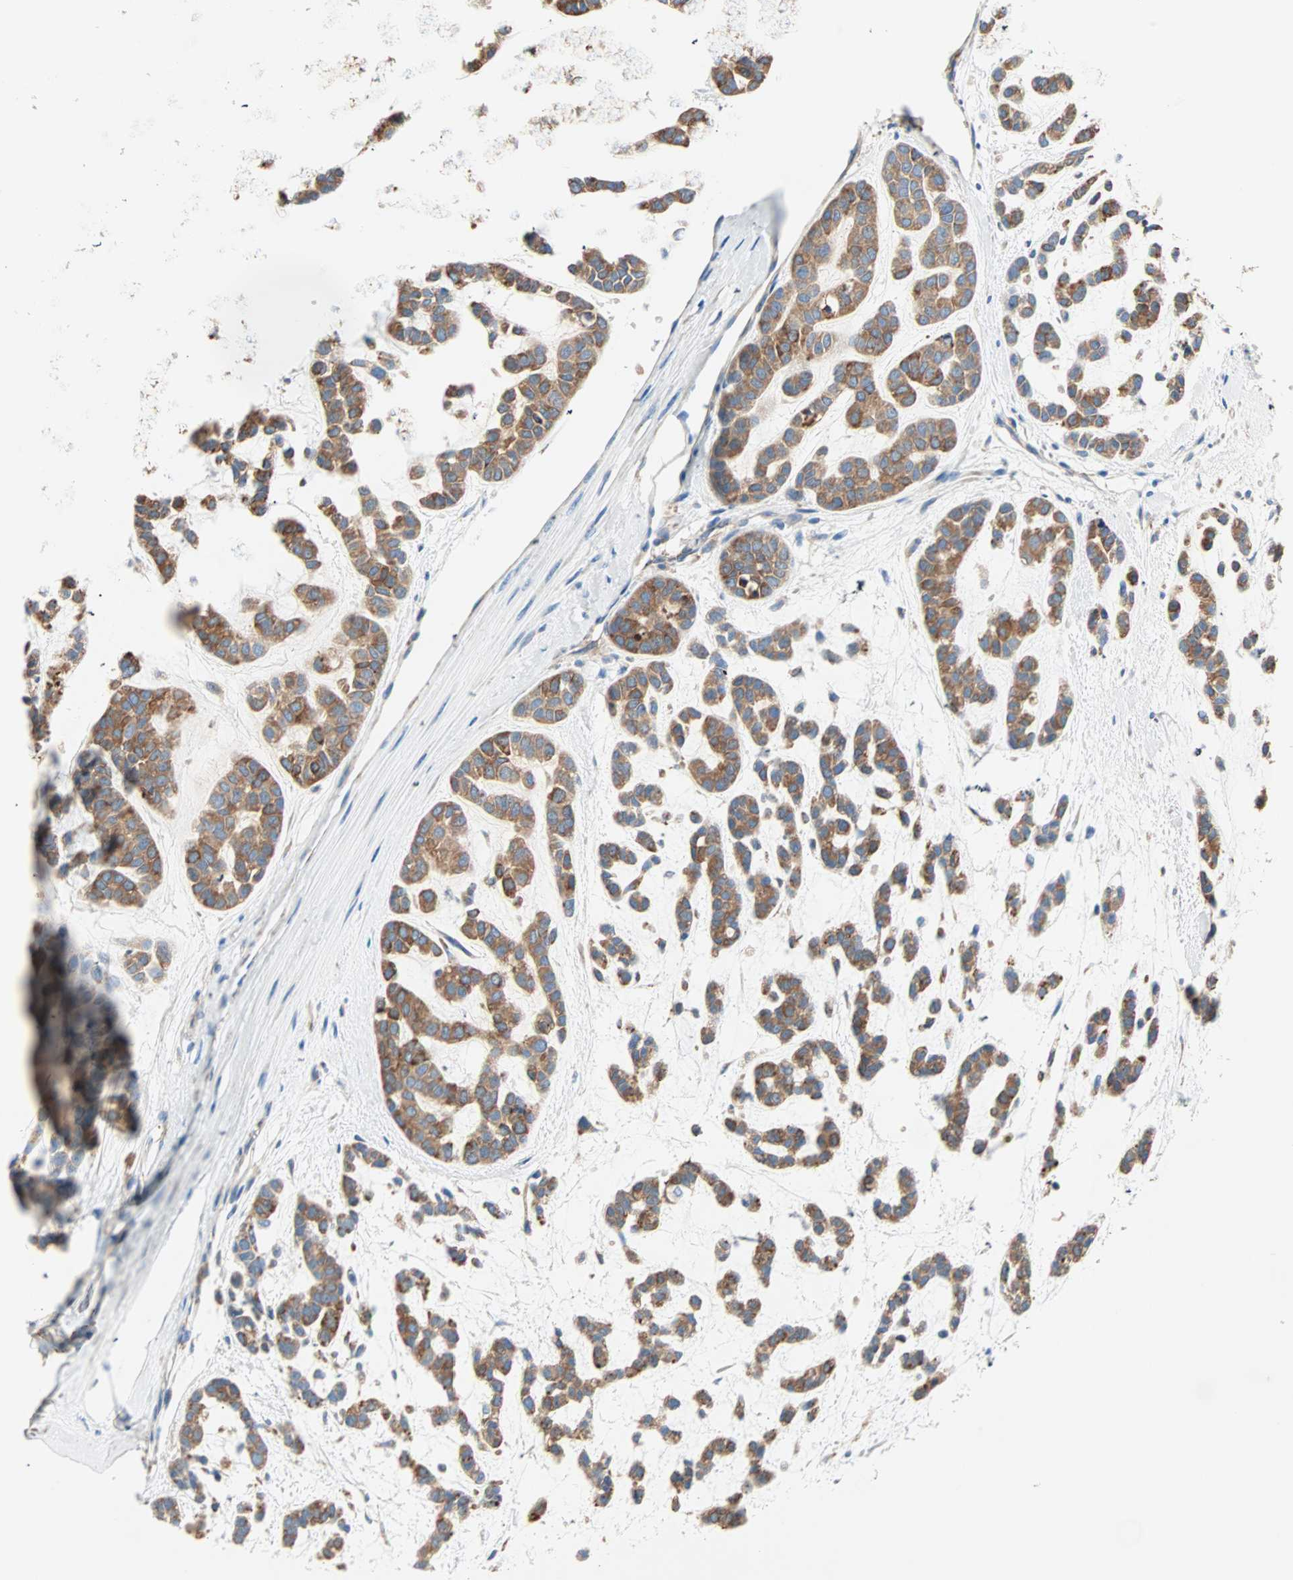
{"staining": {"intensity": "strong", "quantity": ">75%", "location": "cytoplasmic/membranous"}, "tissue": "head and neck cancer", "cell_type": "Tumor cells", "image_type": "cancer", "snomed": [{"axis": "morphology", "description": "Adenocarcinoma, NOS"}, {"axis": "morphology", "description": "Adenoma, NOS"}, {"axis": "topography", "description": "Head-Neck"}], "caption": "An IHC micrograph of neoplastic tissue is shown. Protein staining in brown shows strong cytoplasmic/membranous positivity in head and neck cancer within tumor cells.", "gene": "PLCXD1", "patient": {"sex": "female", "age": 55}}